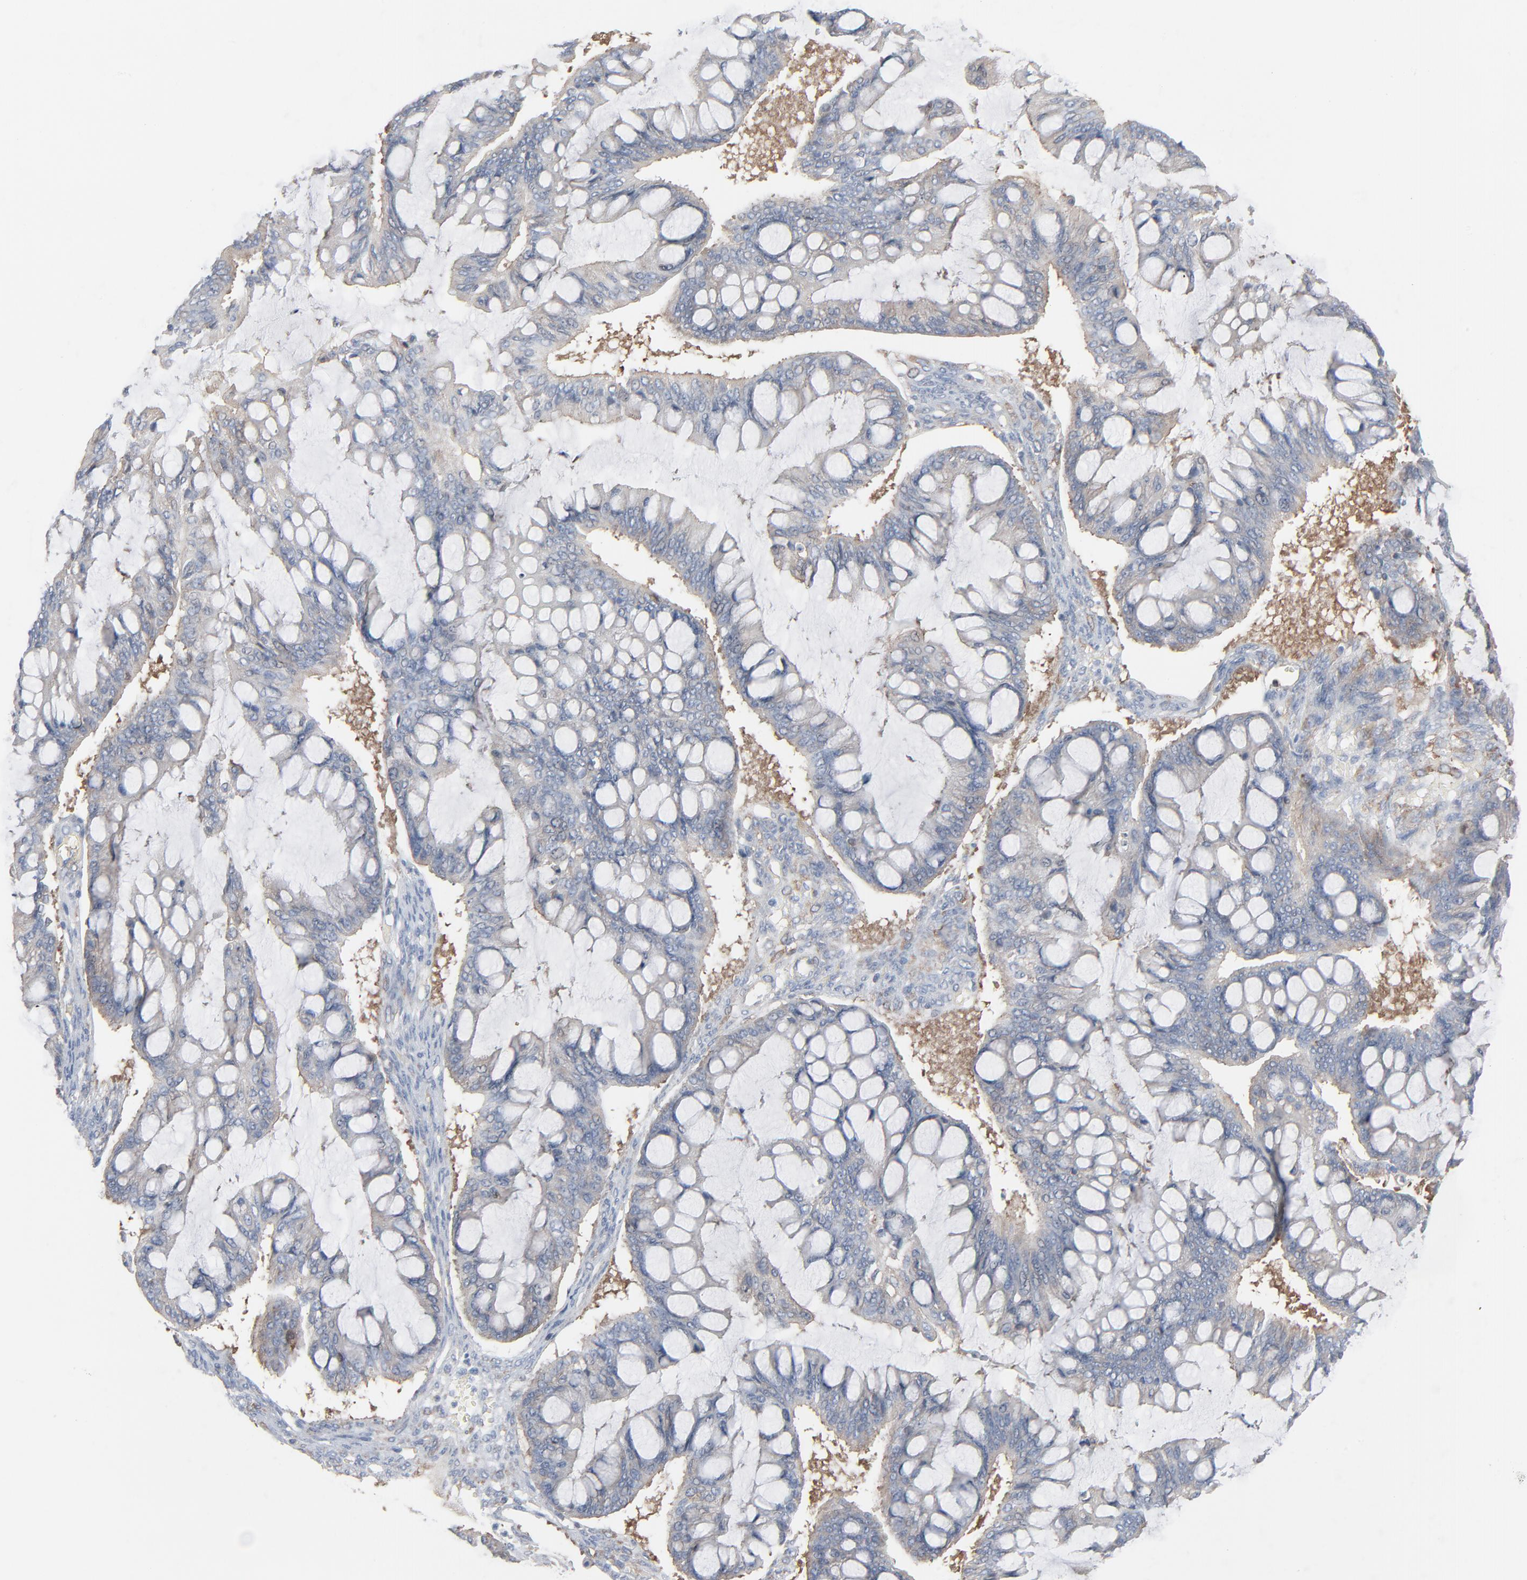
{"staining": {"intensity": "weak", "quantity": "<25%", "location": "cytoplasmic/membranous"}, "tissue": "ovarian cancer", "cell_type": "Tumor cells", "image_type": "cancer", "snomed": [{"axis": "morphology", "description": "Cystadenocarcinoma, mucinous, NOS"}, {"axis": "topography", "description": "Ovary"}], "caption": "DAB immunohistochemical staining of ovarian cancer (mucinous cystadenocarcinoma) demonstrates no significant expression in tumor cells.", "gene": "OPTN", "patient": {"sex": "female", "age": 73}}